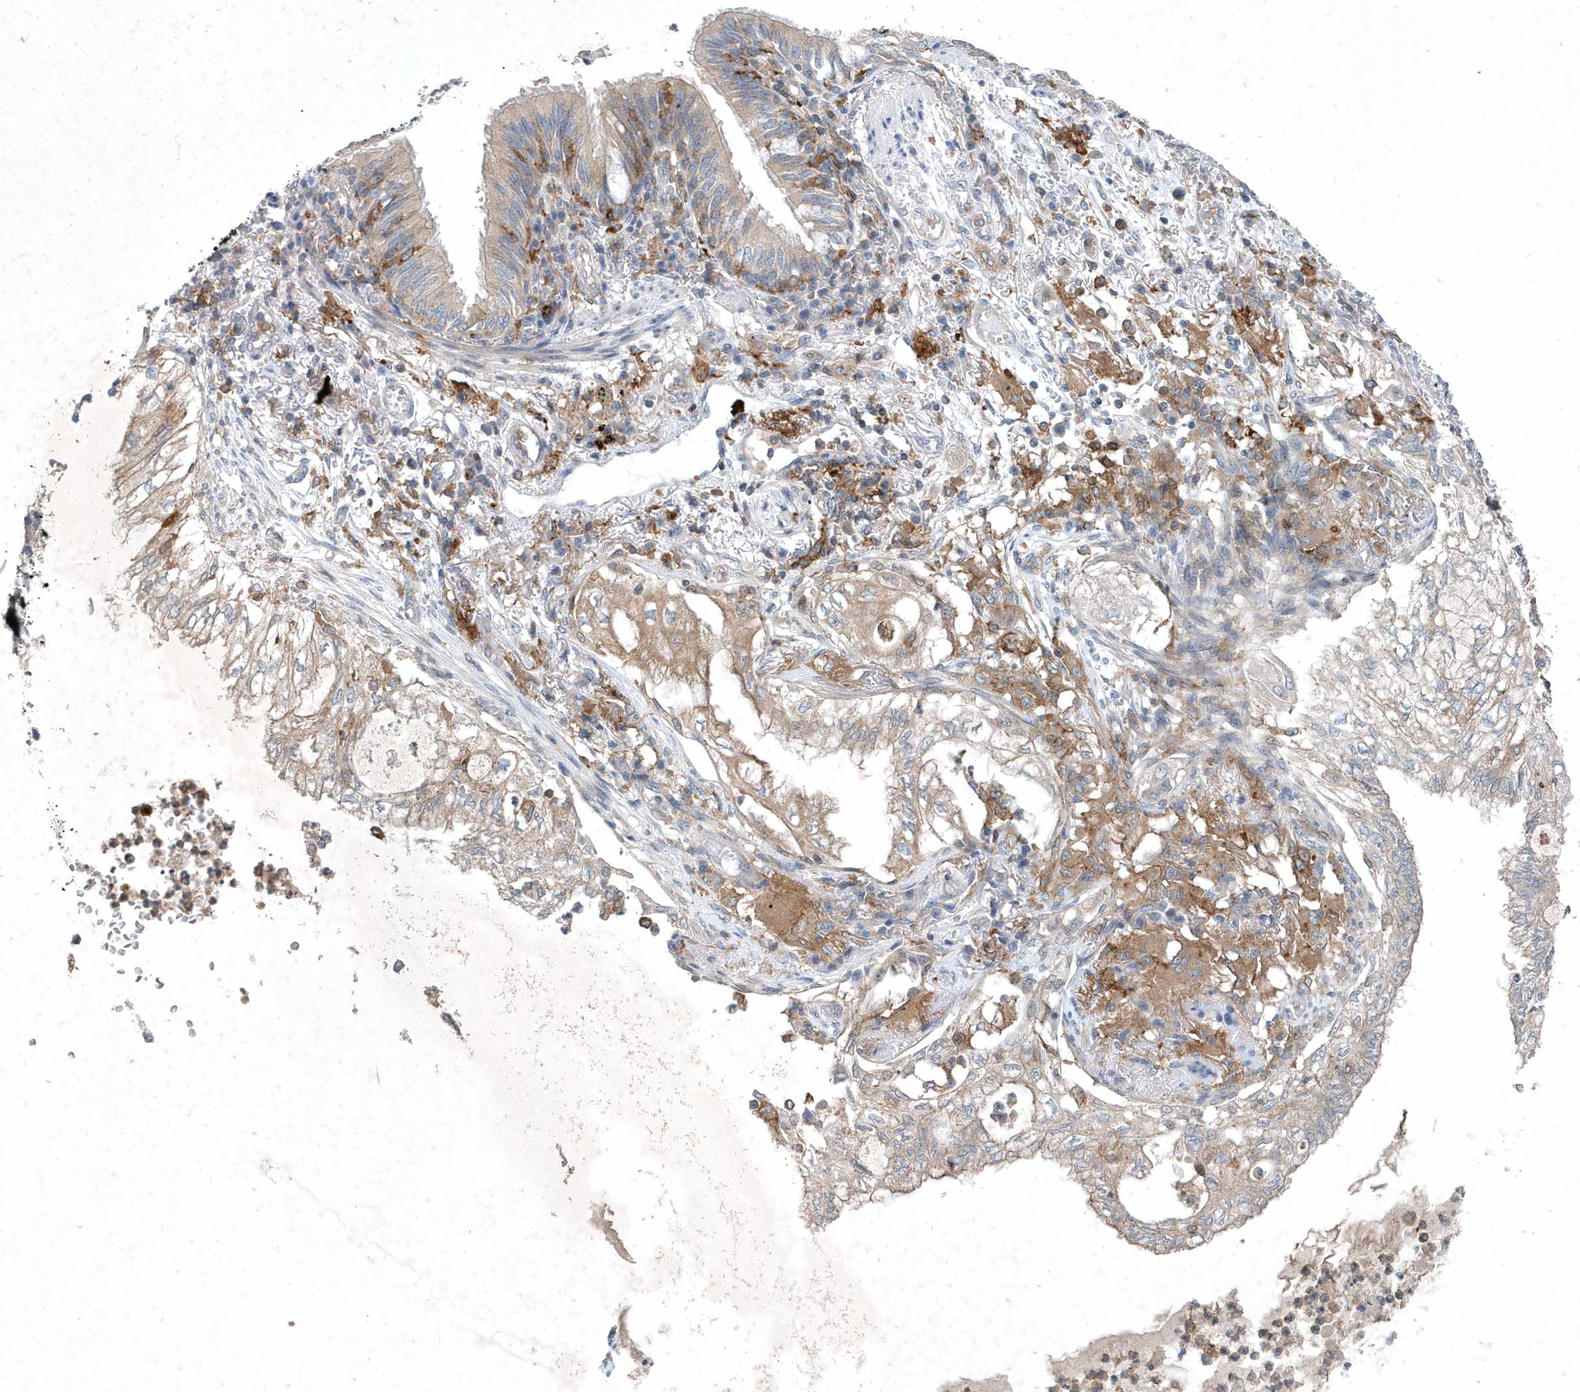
{"staining": {"intensity": "weak", "quantity": "<25%", "location": "cytoplasmic/membranous"}, "tissue": "lung cancer", "cell_type": "Tumor cells", "image_type": "cancer", "snomed": [{"axis": "morphology", "description": "Adenocarcinoma, NOS"}, {"axis": "topography", "description": "Lung"}], "caption": "Lung cancer (adenocarcinoma) was stained to show a protein in brown. There is no significant expression in tumor cells.", "gene": "P2RY10", "patient": {"sex": "female", "age": 70}}